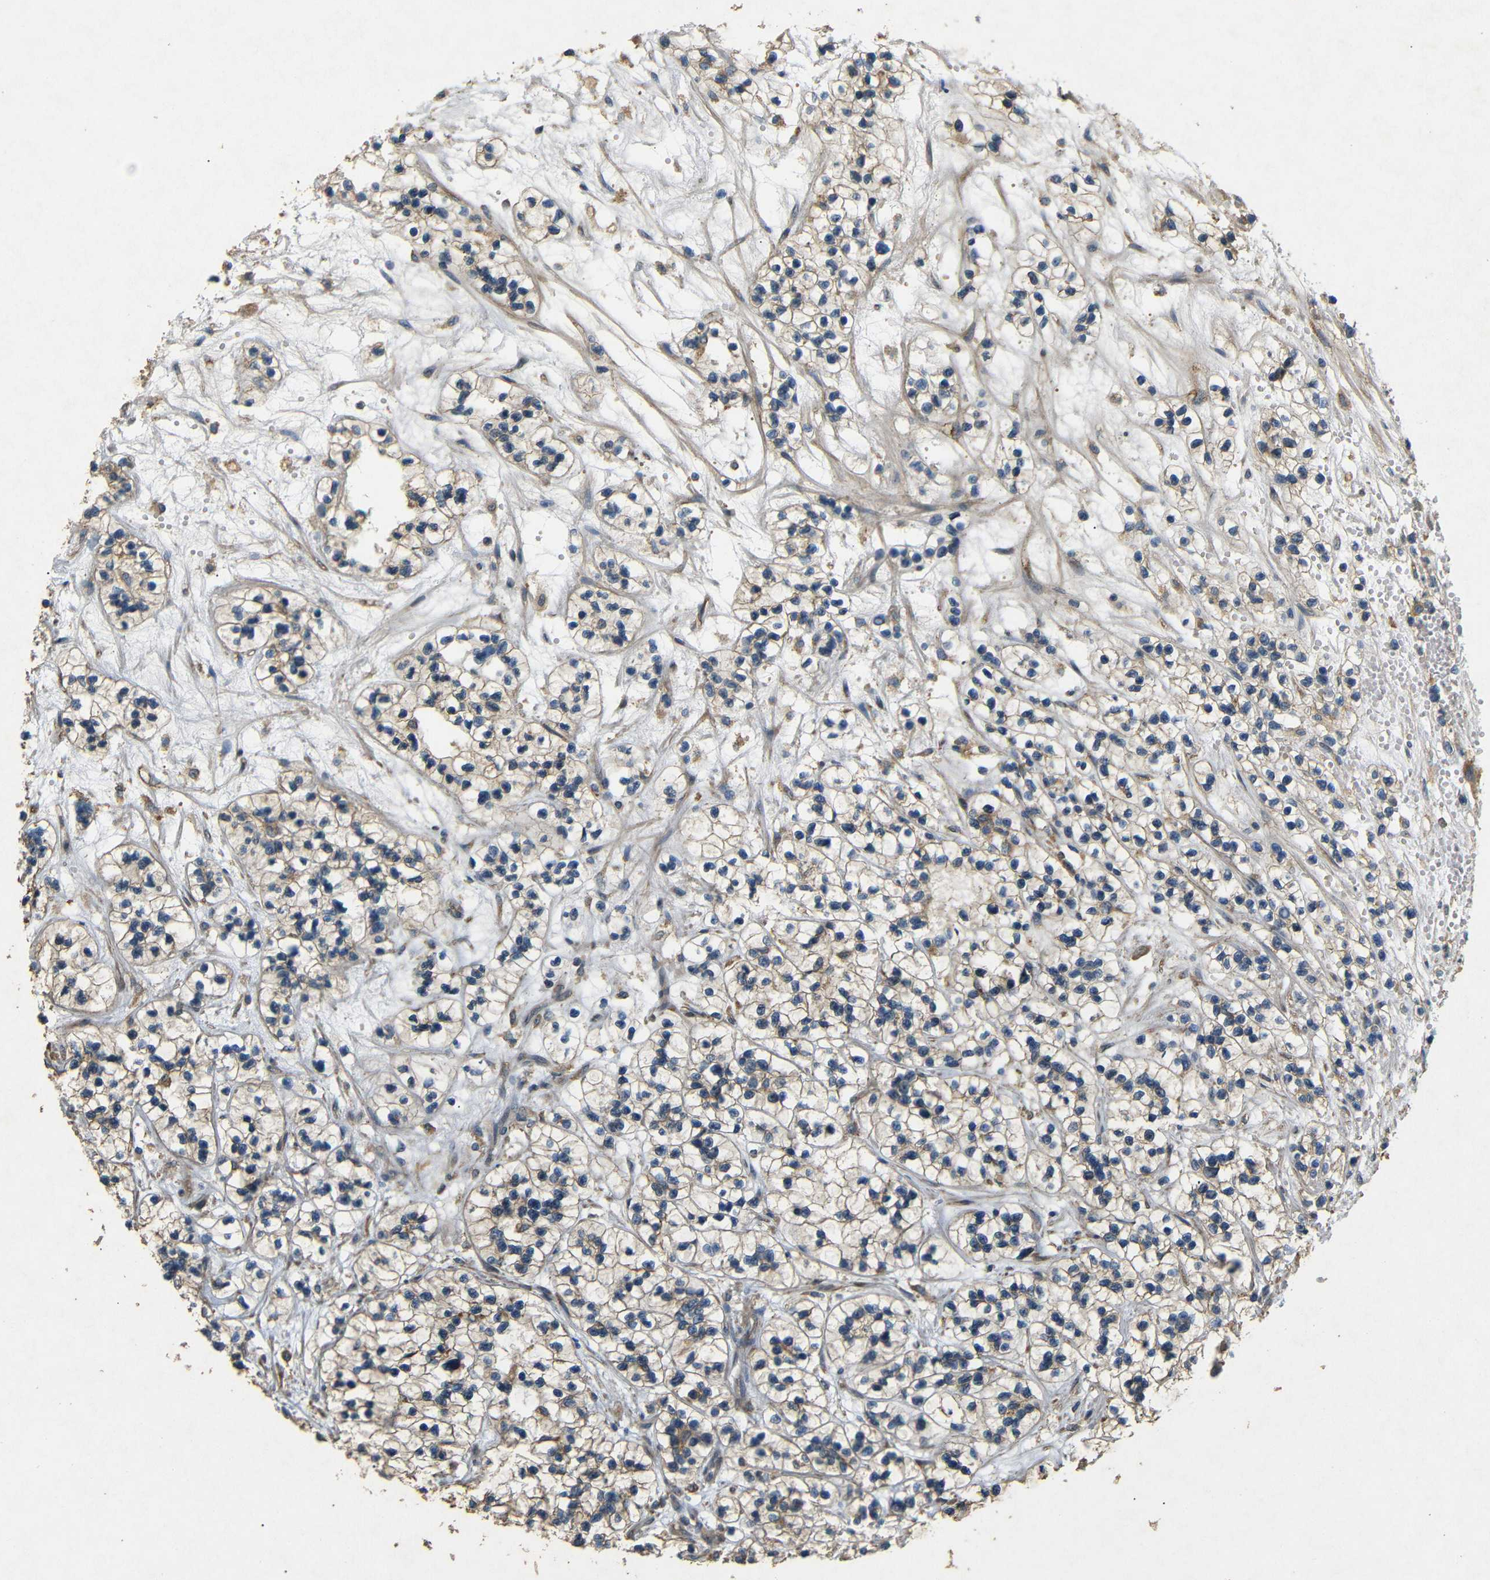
{"staining": {"intensity": "weak", "quantity": ">75%", "location": "cytoplasmic/membranous"}, "tissue": "renal cancer", "cell_type": "Tumor cells", "image_type": "cancer", "snomed": [{"axis": "morphology", "description": "Adenocarcinoma, NOS"}, {"axis": "topography", "description": "Kidney"}], "caption": "Immunohistochemical staining of human renal cancer reveals low levels of weak cytoplasmic/membranous protein expression in about >75% of tumor cells. The protein is stained brown, and the nuclei are stained in blue (DAB IHC with brightfield microscopy, high magnification).", "gene": "BNIP3", "patient": {"sex": "female", "age": 57}}